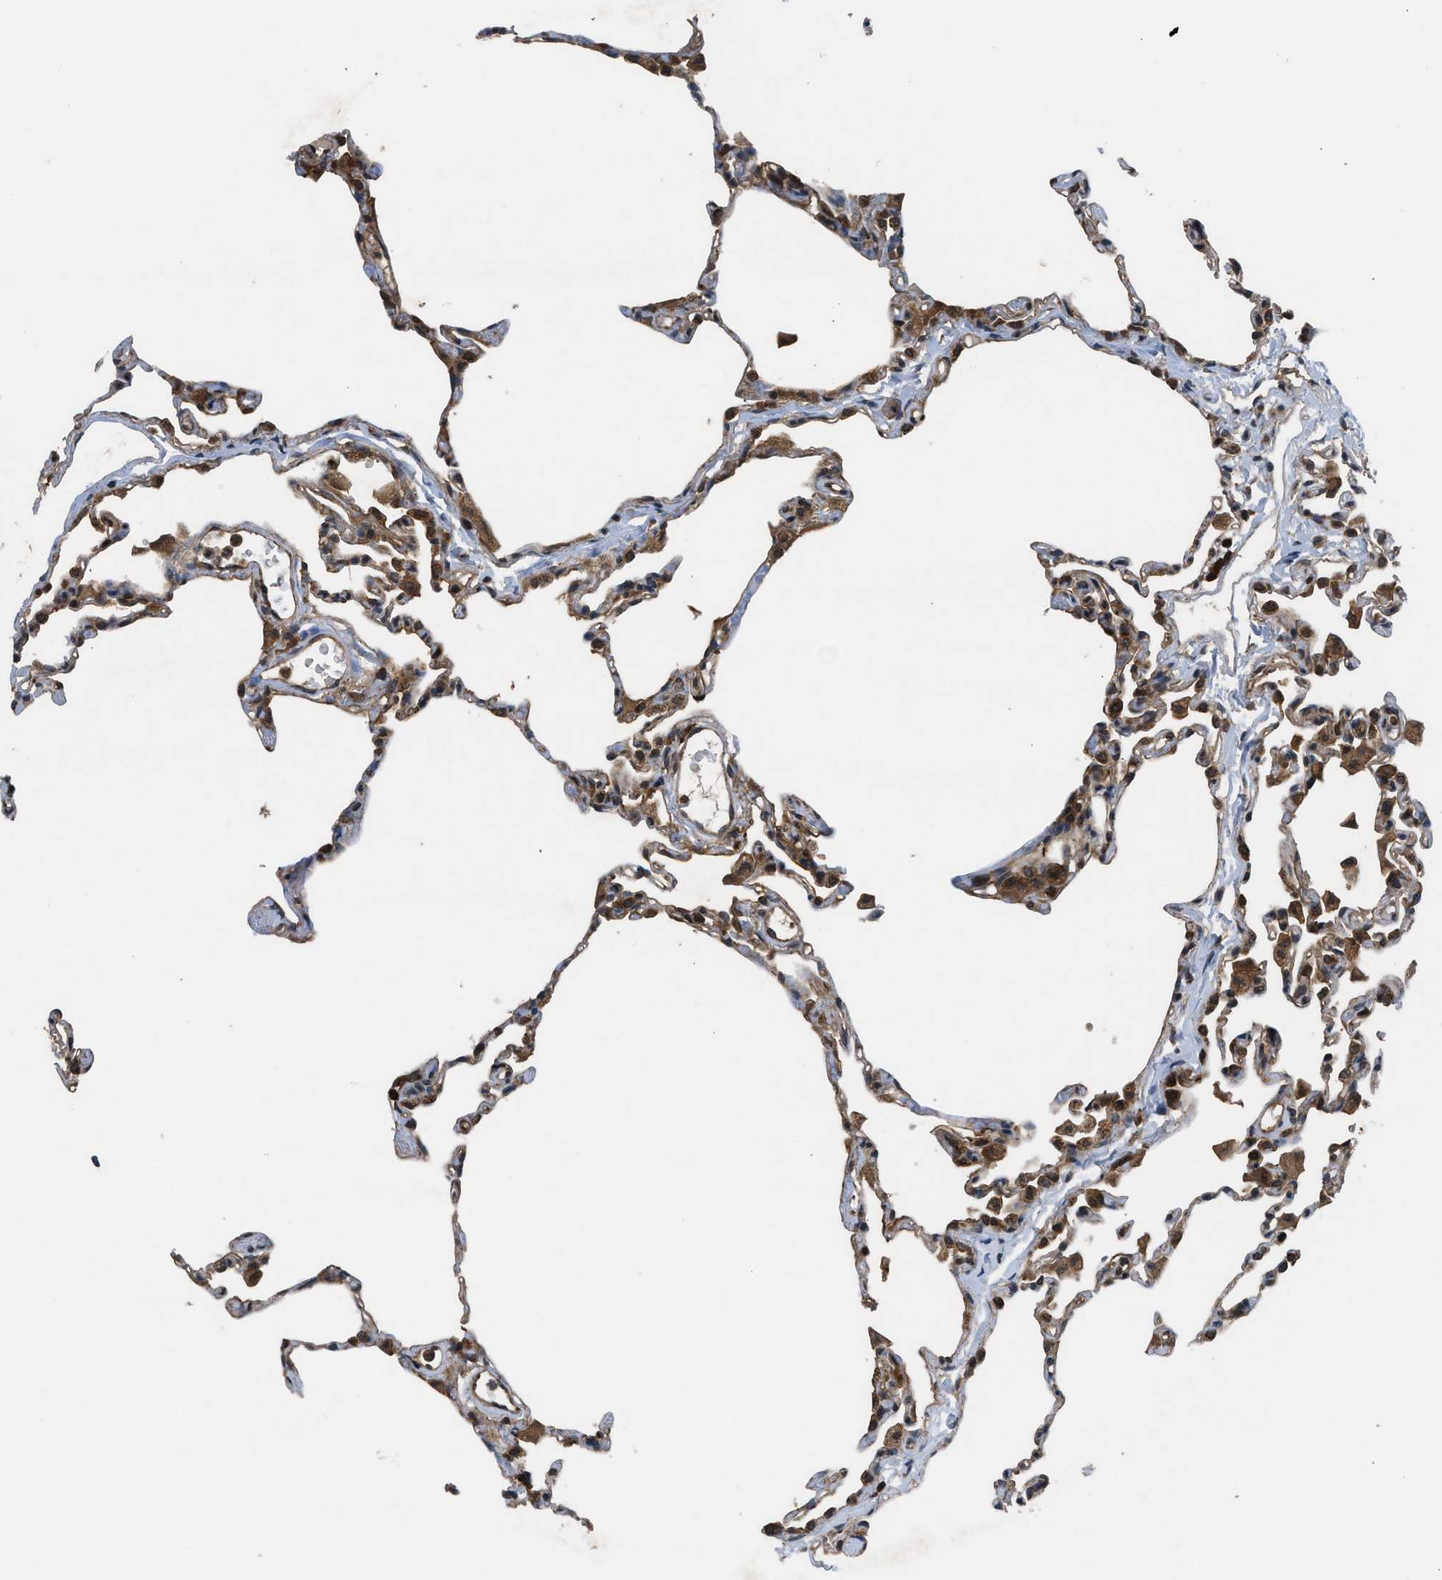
{"staining": {"intensity": "moderate", "quantity": ">75%", "location": "cytoplasmic/membranous"}, "tissue": "lung", "cell_type": "Alveolar cells", "image_type": "normal", "snomed": [{"axis": "morphology", "description": "Normal tissue, NOS"}, {"axis": "topography", "description": "Lung"}], "caption": "The immunohistochemical stain highlights moderate cytoplasmic/membranous staining in alveolar cells of unremarkable lung.", "gene": "OXSR1", "patient": {"sex": "female", "age": 49}}